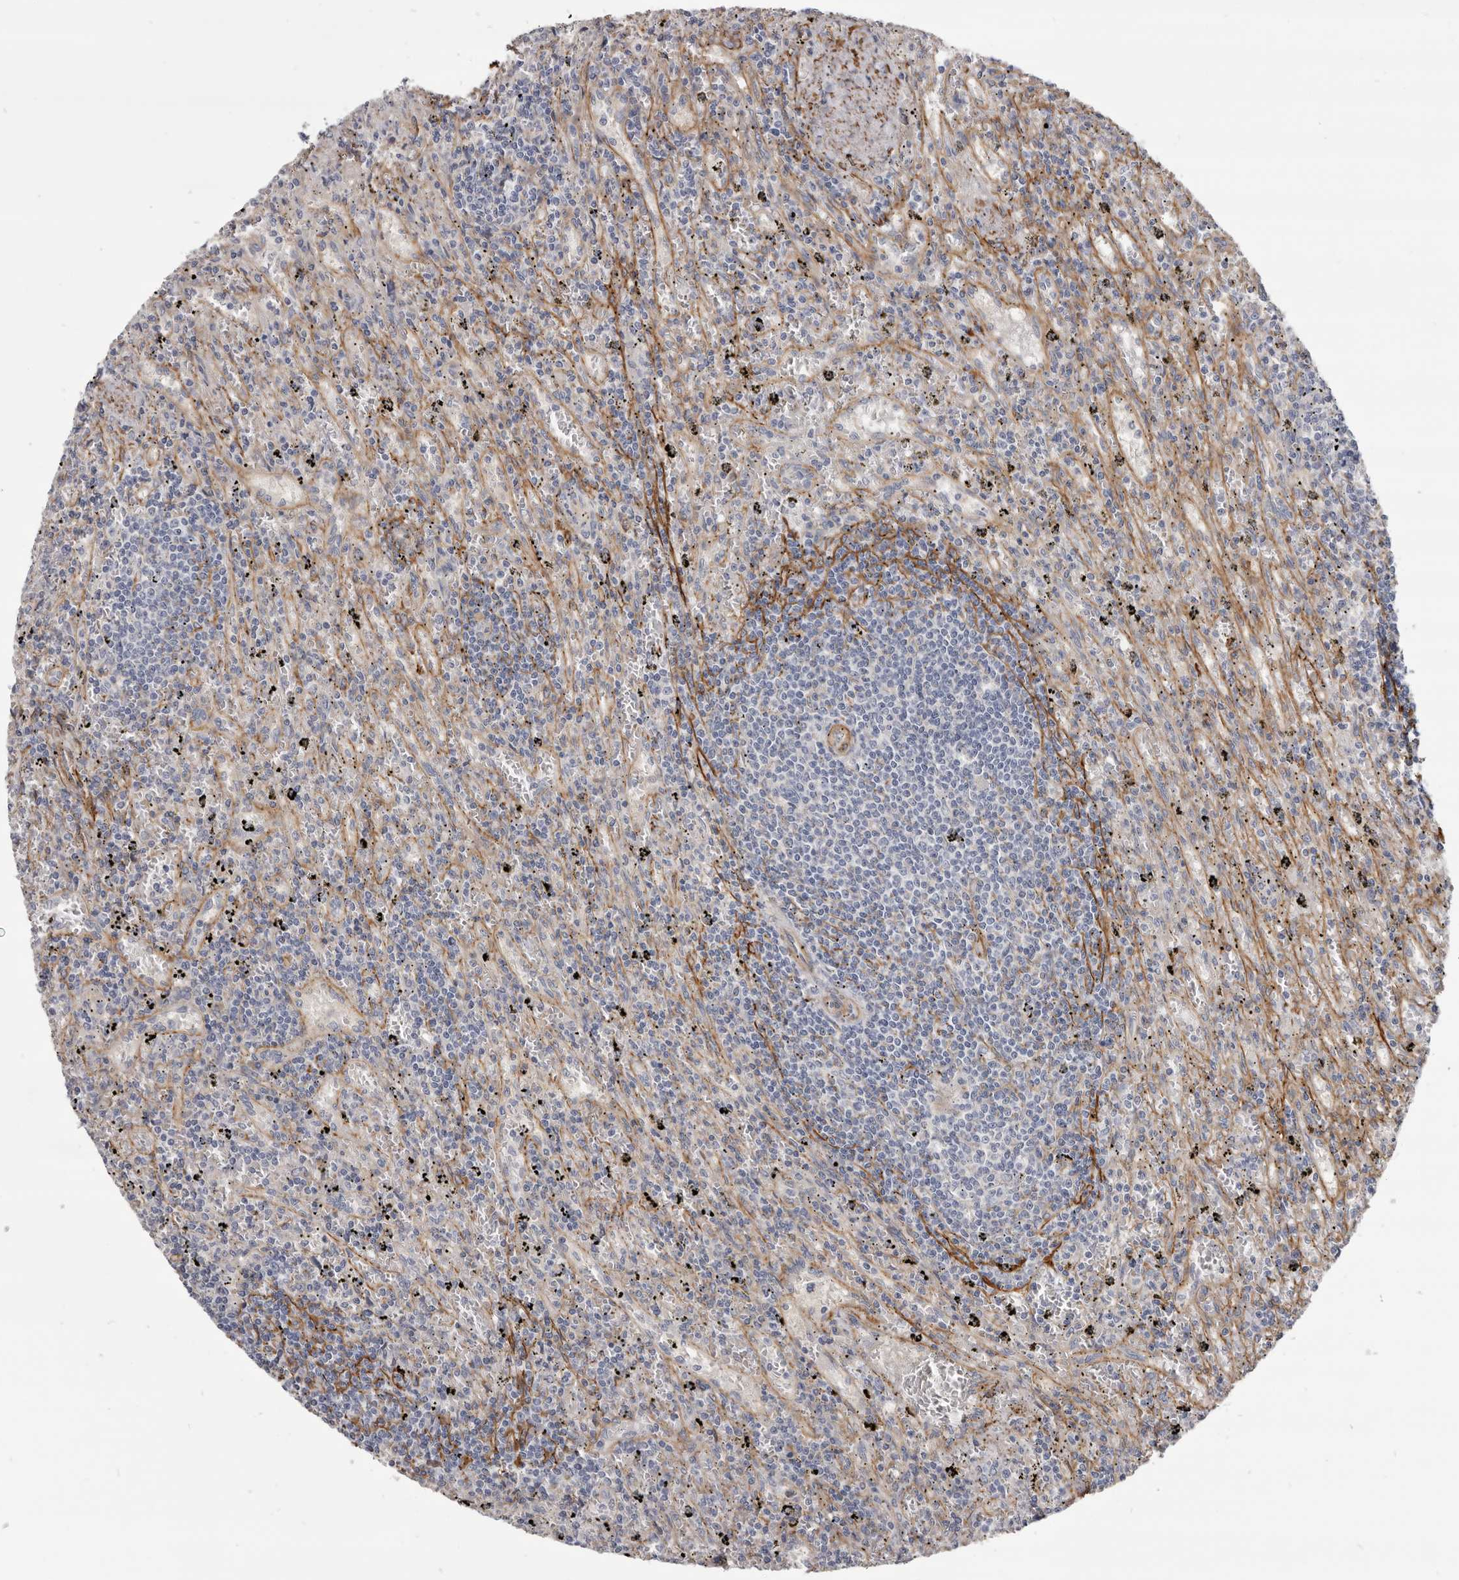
{"staining": {"intensity": "negative", "quantity": "none", "location": "none"}, "tissue": "lymphoma", "cell_type": "Tumor cells", "image_type": "cancer", "snomed": [{"axis": "morphology", "description": "Malignant lymphoma, non-Hodgkin's type, Low grade"}, {"axis": "topography", "description": "Spleen"}], "caption": "A histopathology image of malignant lymphoma, non-Hodgkin's type (low-grade) stained for a protein shows no brown staining in tumor cells. Brightfield microscopy of immunohistochemistry (IHC) stained with DAB (3,3'-diaminobenzidine) (brown) and hematoxylin (blue), captured at high magnification.", "gene": "CGN", "patient": {"sex": "male", "age": 76}}